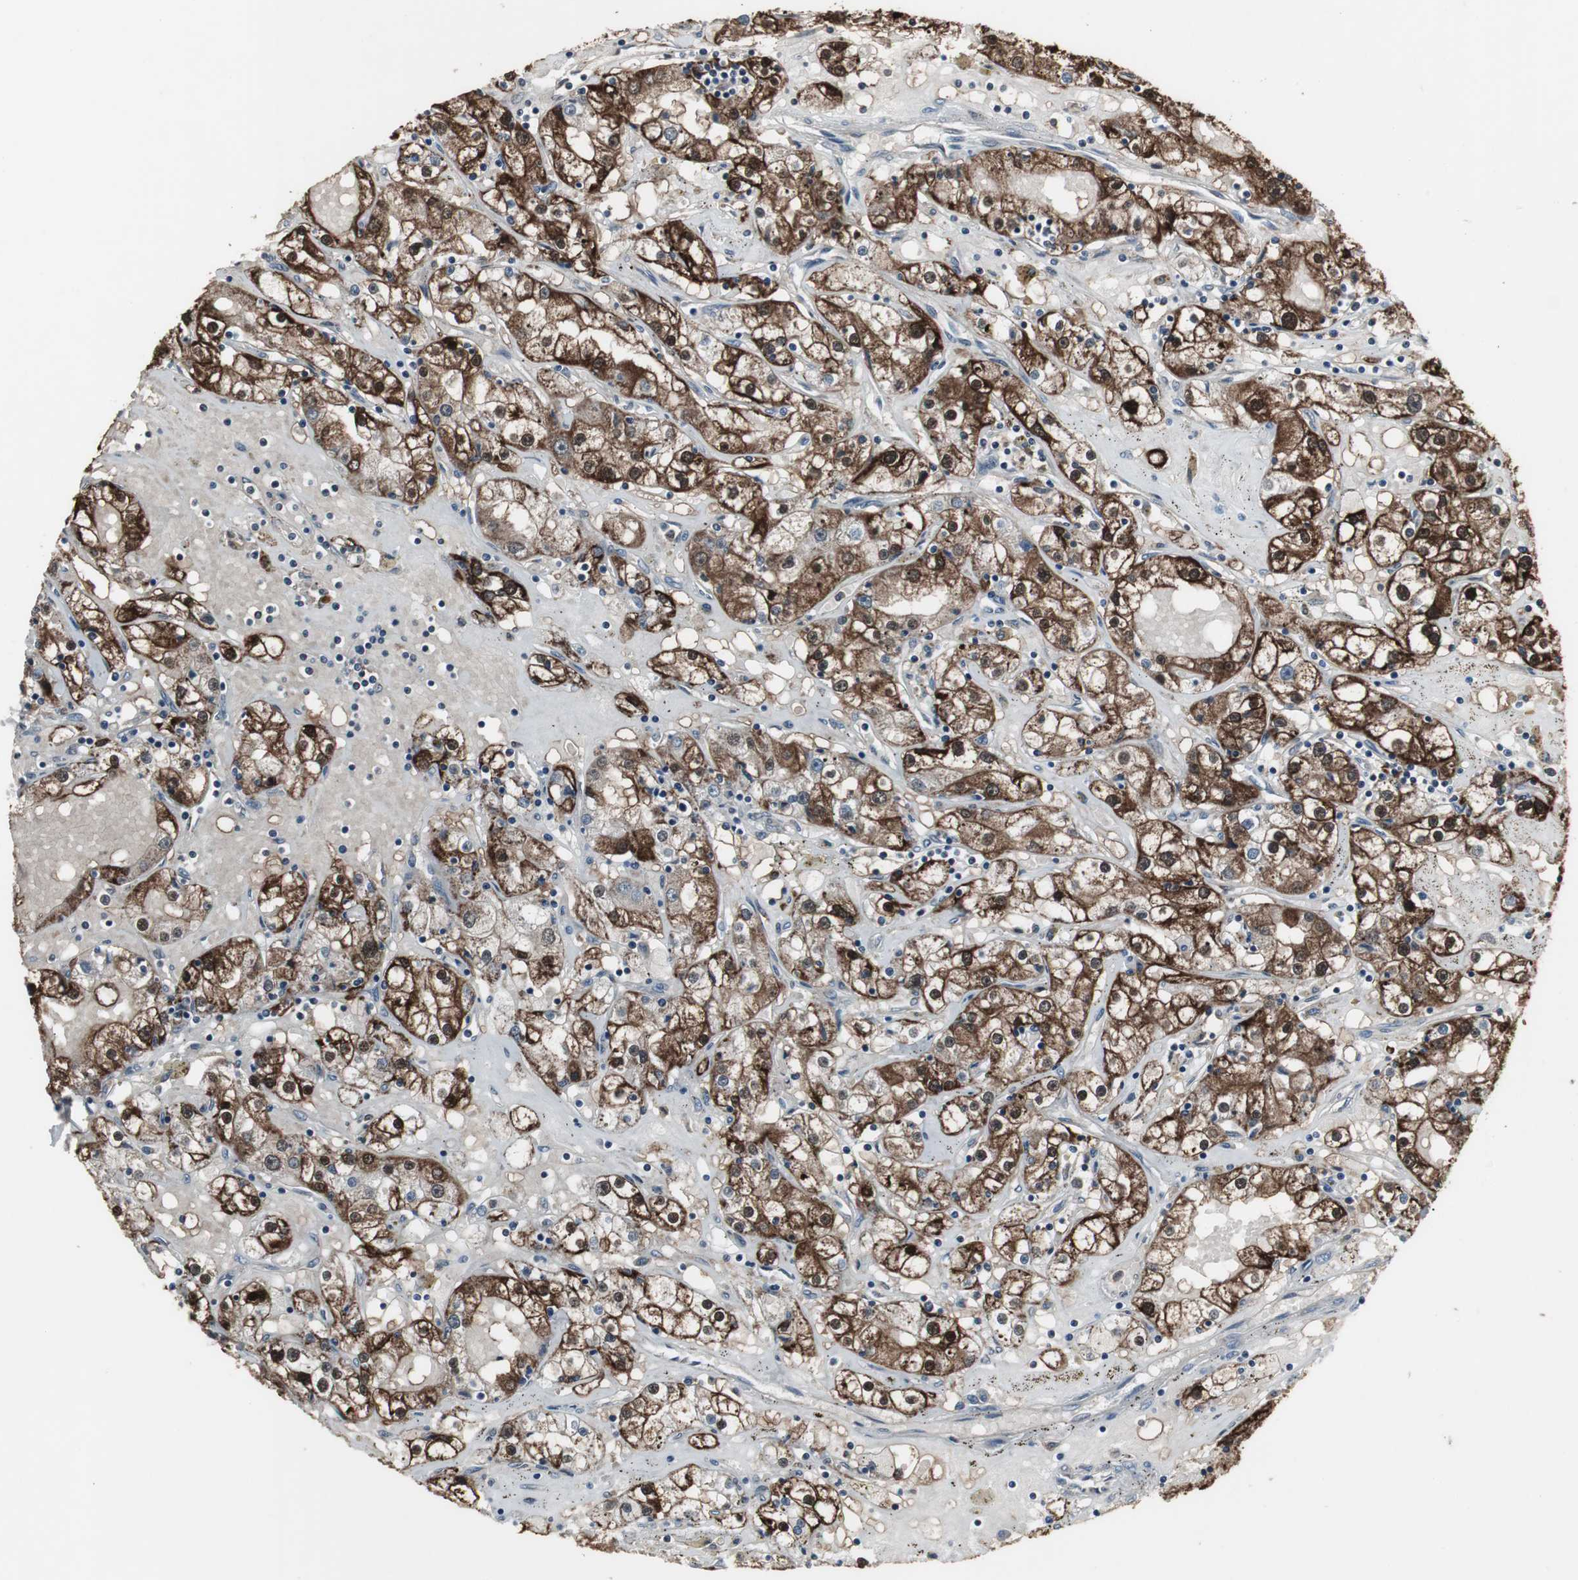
{"staining": {"intensity": "strong", "quantity": ">75%", "location": "cytoplasmic/membranous,nuclear"}, "tissue": "renal cancer", "cell_type": "Tumor cells", "image_type": "cancer", "snomed": [{"axis": "morphology", "description": "Adenocarcinoma, NOS"}, {"axis": "topography", "description": "Kidney"}], "caption": "Immunohistochemical staining of human renal cancer (adenocarcinoma) demonstrates strong cytoplasmic/membranous and nuclear protein staining in approximately >75% of tumor cells. (brown staining indicates protein expression, while blue staining denotes nuclei).", "gene": "ZSCAN22", "patient": {"sex": "male", "age": 56}}